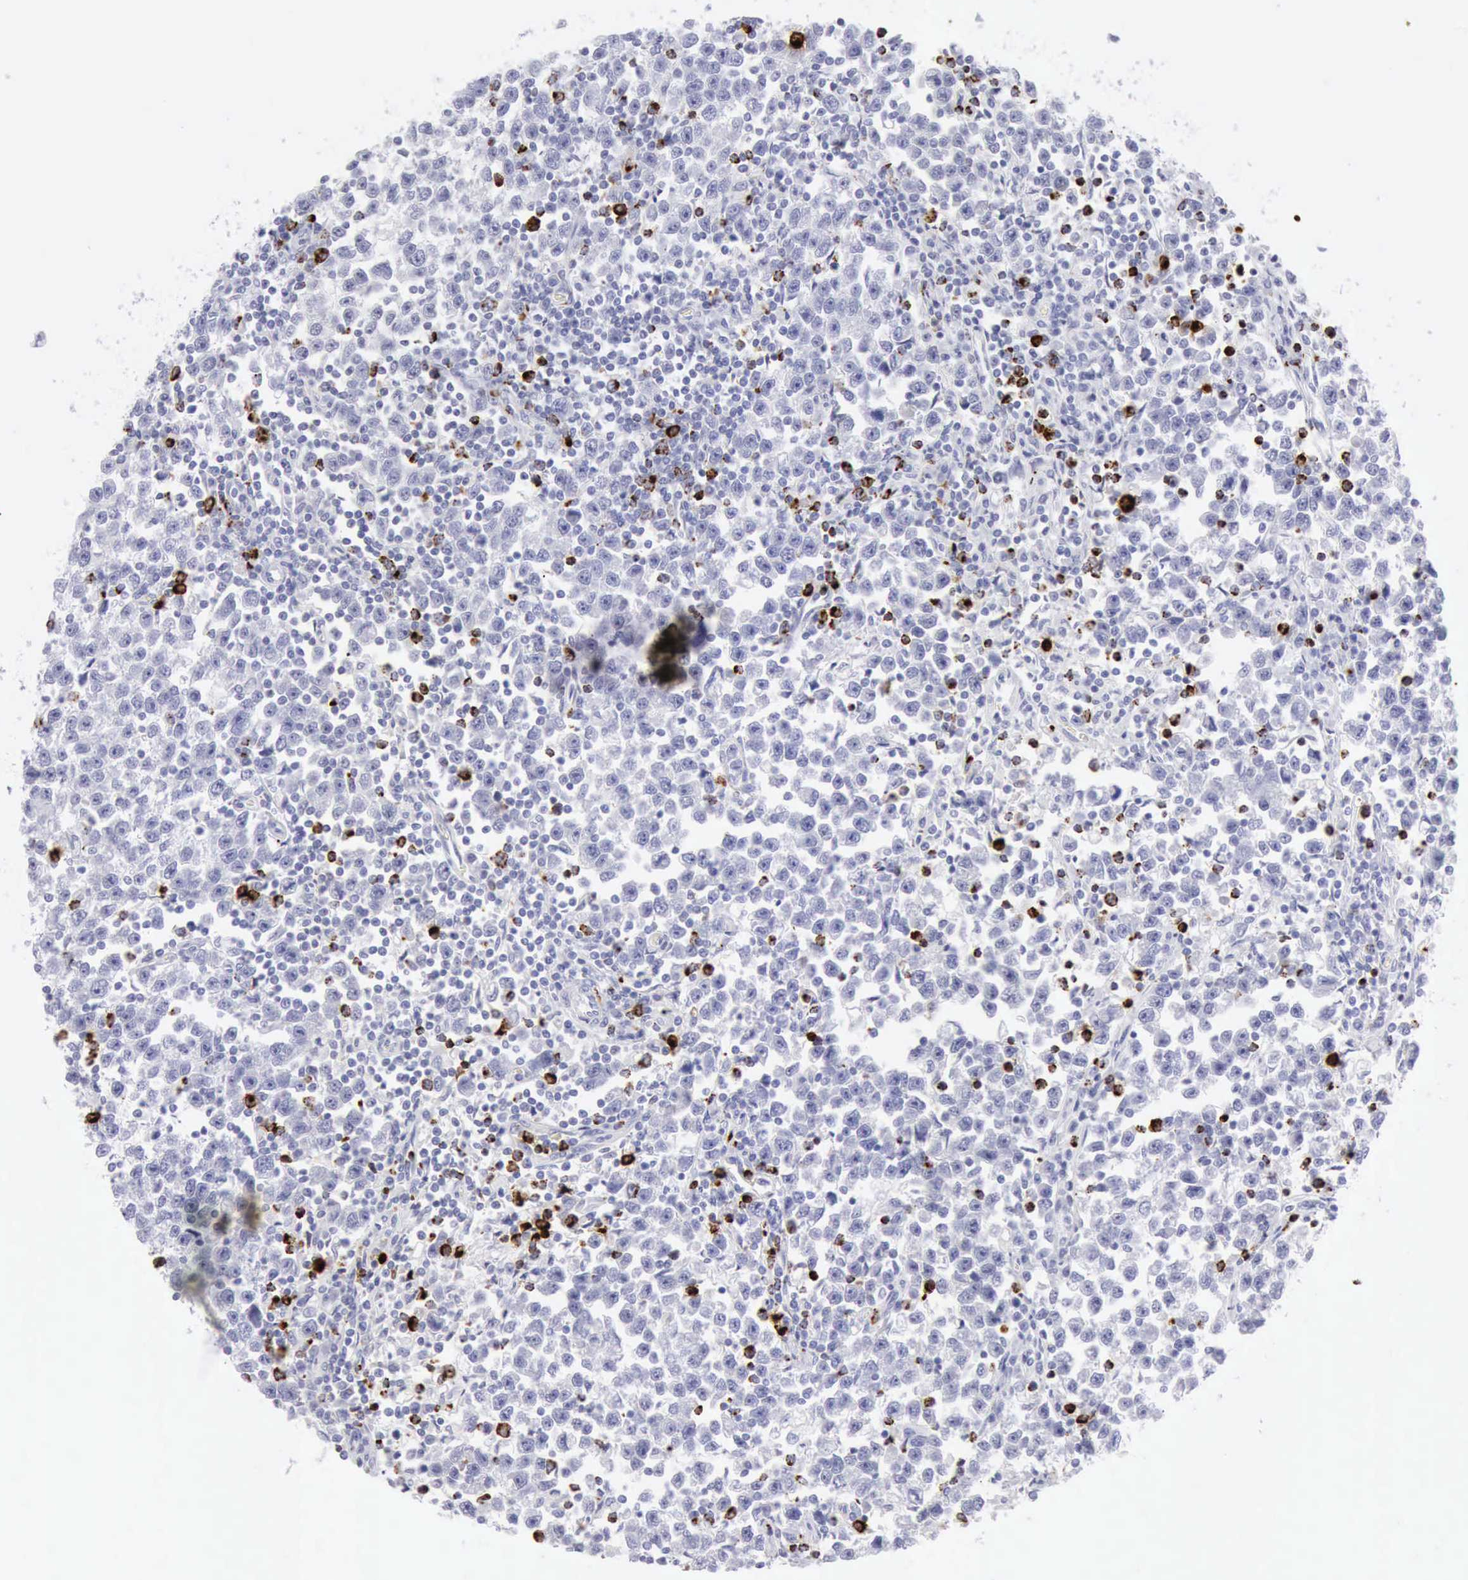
{"staining": {"intensity": "negative", "quantity": "none", "location": "none"}, "tissue": "testis cancer", "cell_type": "Tumor cells", "image_type": "cancer", "snomed": [{"axis": "morphology", "description": "Seminoma, NOS"}, {"axis": "topography", "description": "Testis"}], "caption": "High power microscopy histopathology image of an immunohistochemistry photomicrograph of testis cancer (seminoma), revealing no significant positivity in tumor cells.", "gene": "GZMB", "patient": {"sex": "male", "age": 43}}